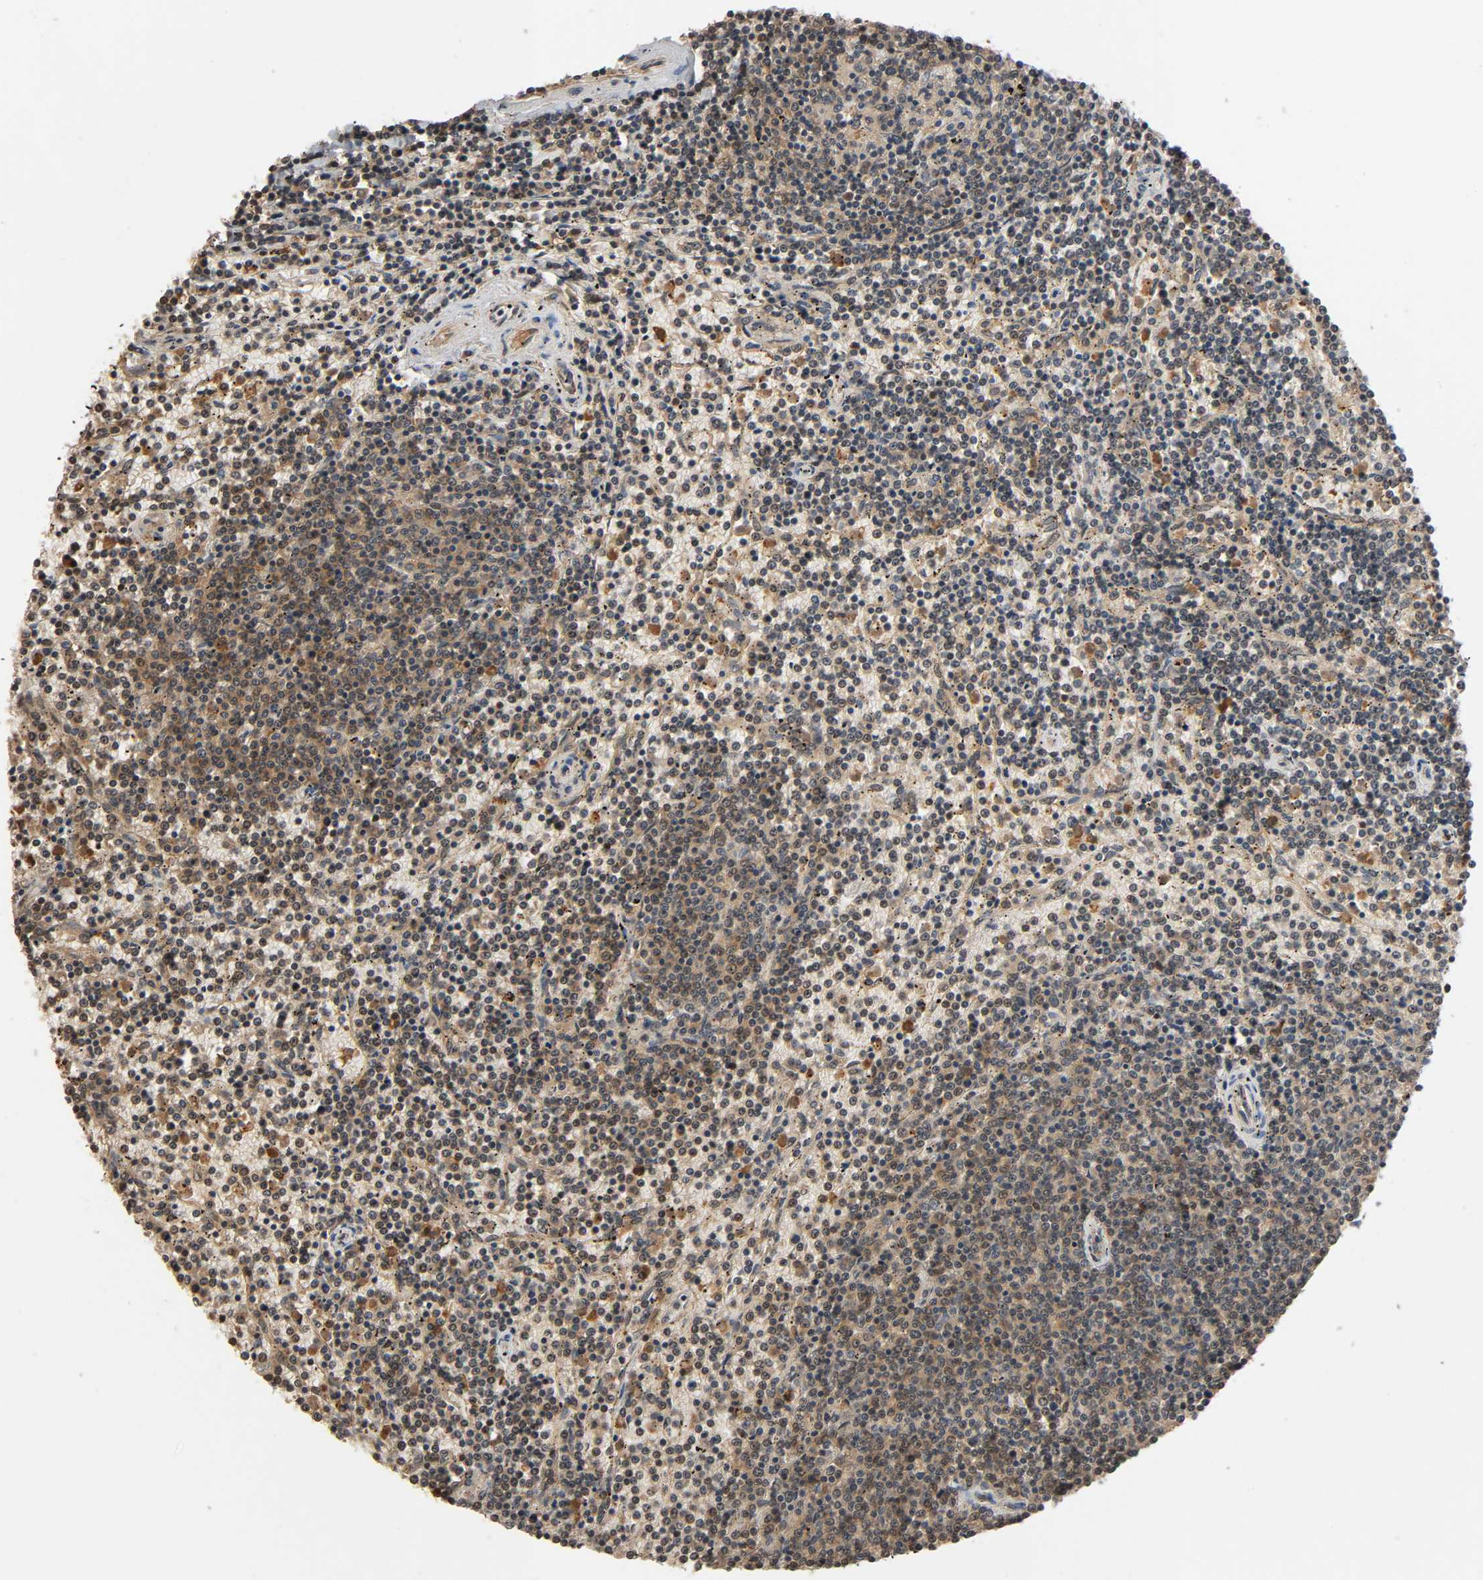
{"staining": {"intensity": "moderate", "quantity": "25%-75%", "location": "cytoplasmic/membranous,nuclear"}, "tissue": "lymphoma", "cell_type": "Tumor cells", "image_type": "cancer", "snomed": [{"axis": "morphology", "description": "Malignant lymphoma, non-Hodgkin's type, Low grade"}, {"axis": "topography", "description": "Spleen"}], "caption": "Immunohistochemistry (IHC) (DAB) staining of low-grade malignant lymphoma, non-Hodgkin's type reveals moderate cytoplasmic/membranous and nuclear protein staining in about 25%-75% of tumor cells.", "gene": "NEDD8", "patient": {"sex": "female", "age": 50}}